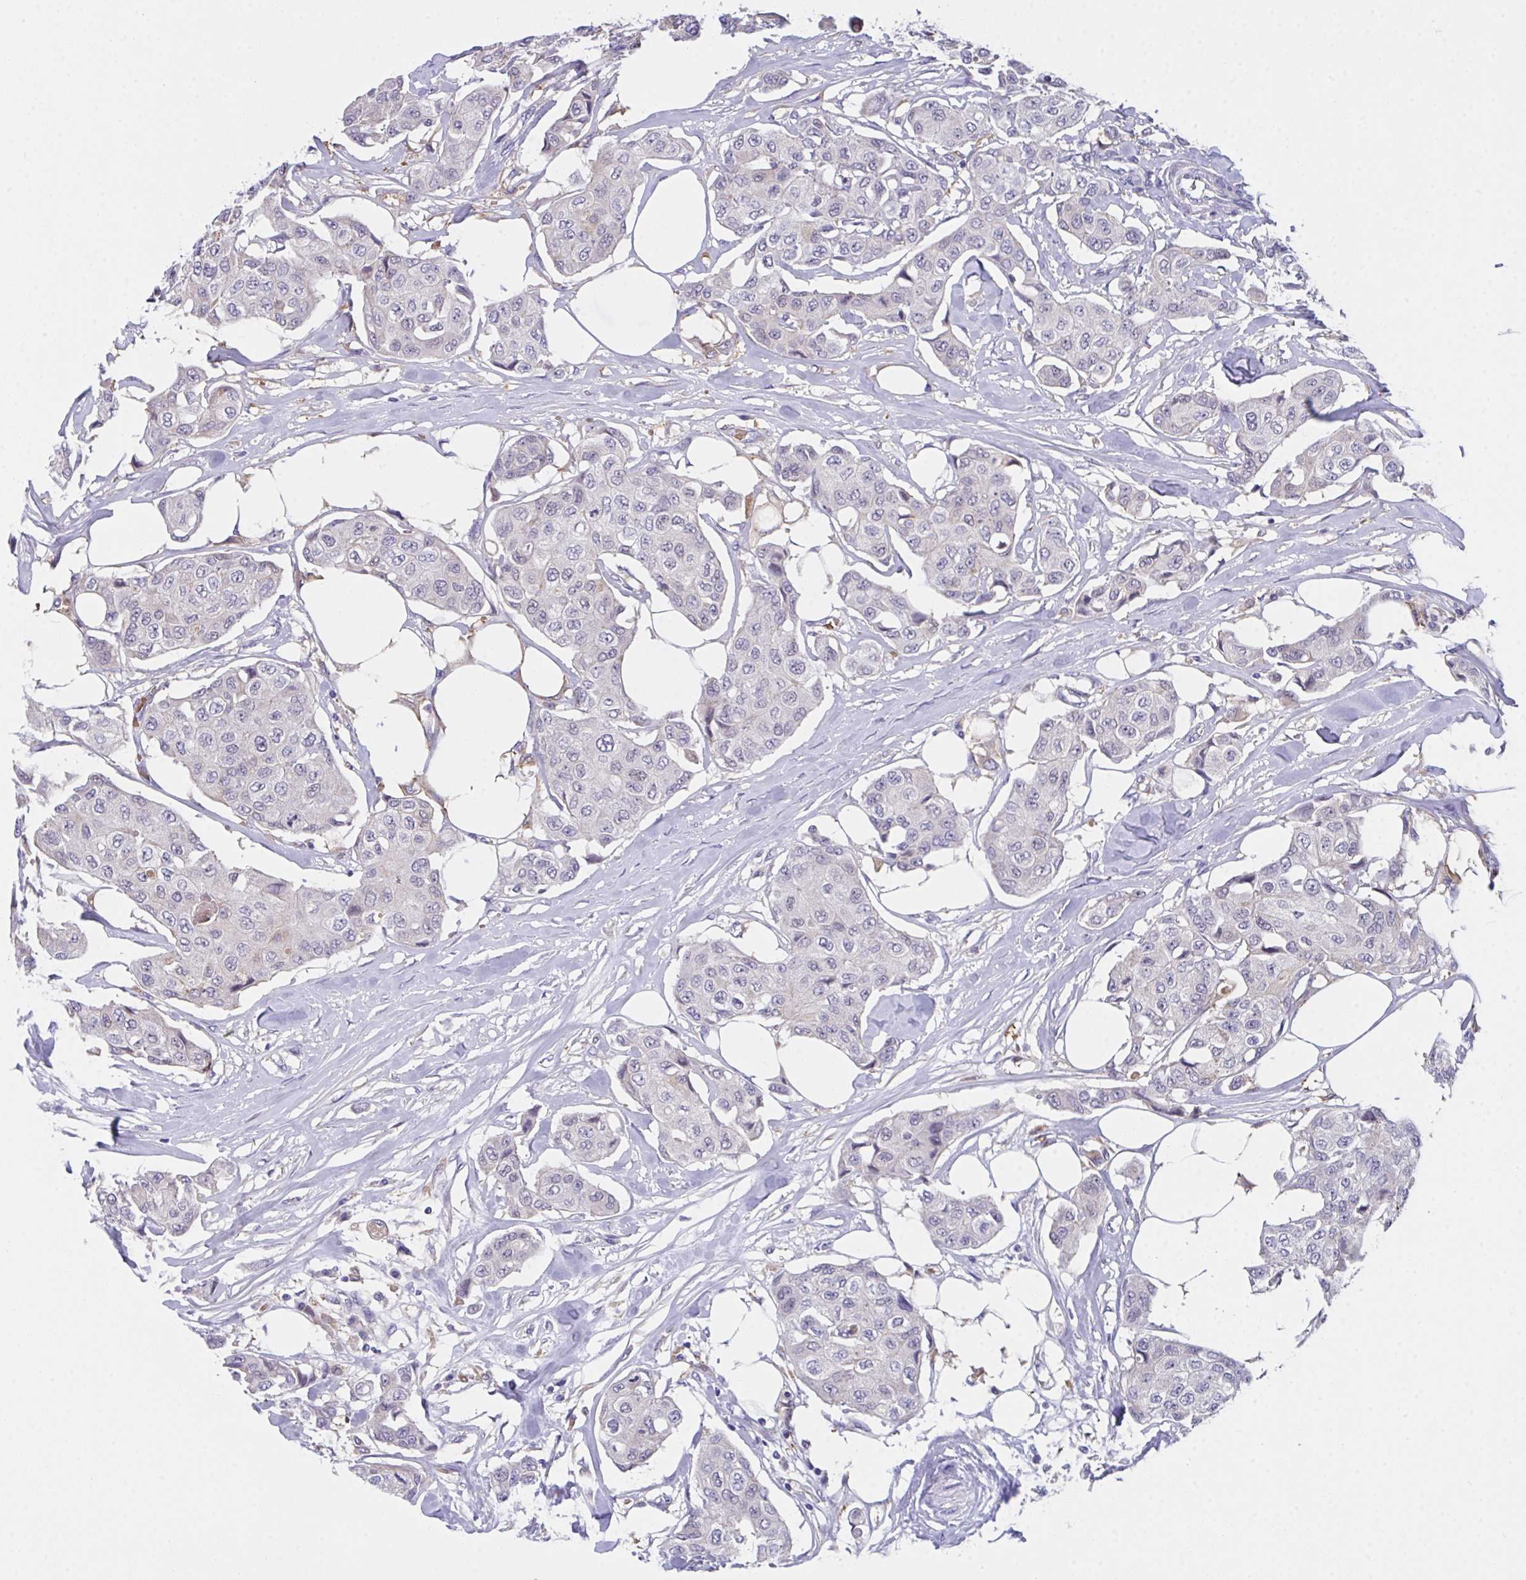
{"staining": {"intensity": "negative", "quantity": "none", "location": "none"}, "tissue": "breast cancer", "cell_type": "Tumor cells", "image_type": "cancer", "snomed": [{"axis": "morphology", "description": "Duct carcinoma"}, {"axis": "topography", "description": "Breast"}, {"axis": "topography", "description": "Lymph node"}], "caption": "IHC photomicrograph of neoplastic tissue: intraductal carcinoma (breast) stained with DAB (3,3'-diaminobenzidine) reveals no significant protein staining in tumor cells.", "gene": "TFAP2C", "patient": {"sex": "female", "age": 80}}